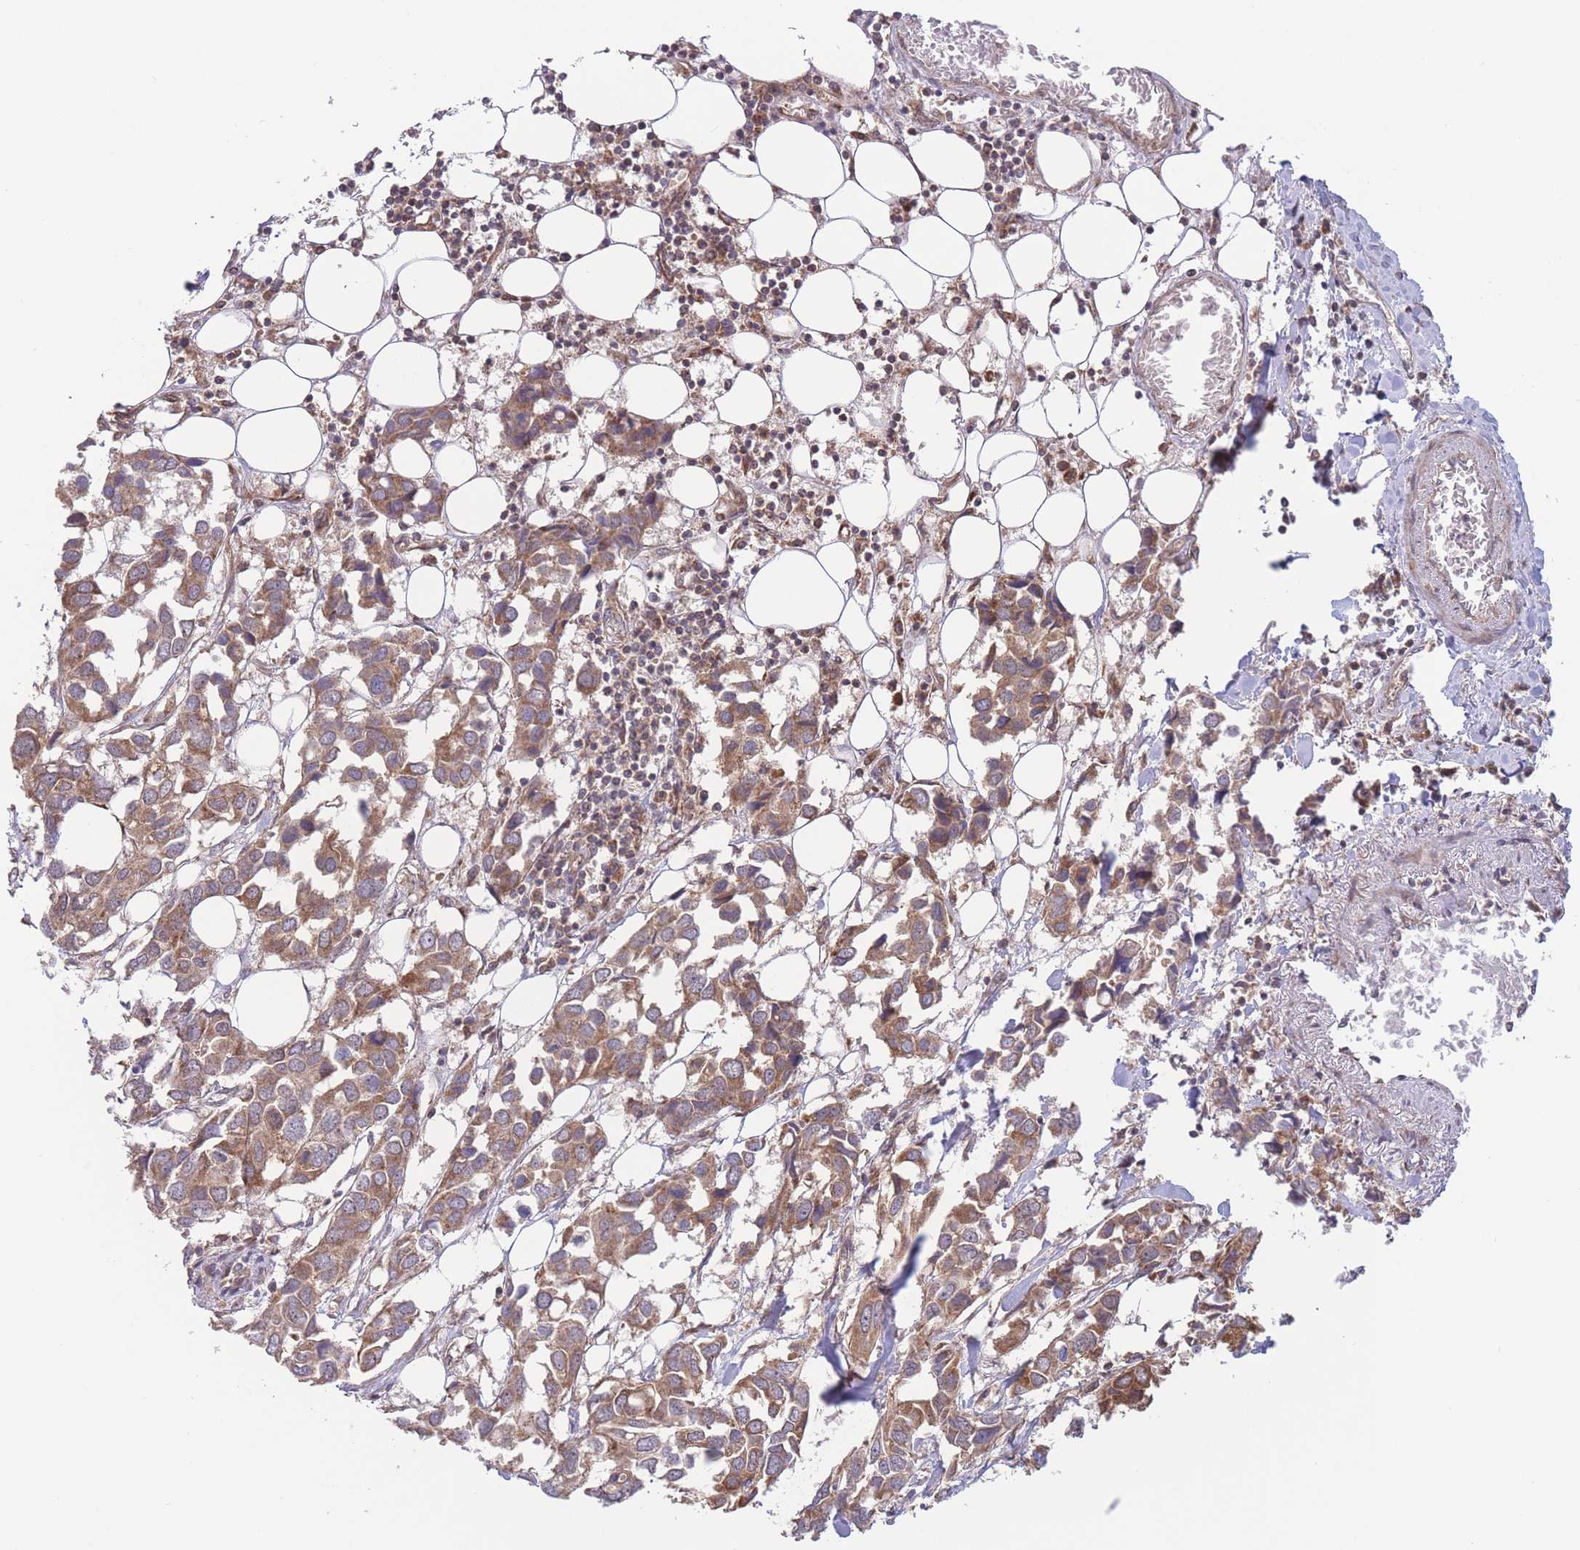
{"staining": {"intensity": "moderate", "quantity": ">75%", "location": "cytoplasmic/membranous"}, "tissue": "breast cancer", "cell_type": "Tumor cells", "image_type": "cancer", "snomed": [{"axis": "morphology", "description": "Duct carcinoma"}, {"axis": "topography", "description": "Breast"}], "caption": "About >75% of tumor cells in human breast intraductal carcinoma display moderate cytoplasmic/membranous protein staining as visualized by brown immunohistochemical staining.", "gene": "ALS2CL", "patient": {"sex": "female", "age": 83}}